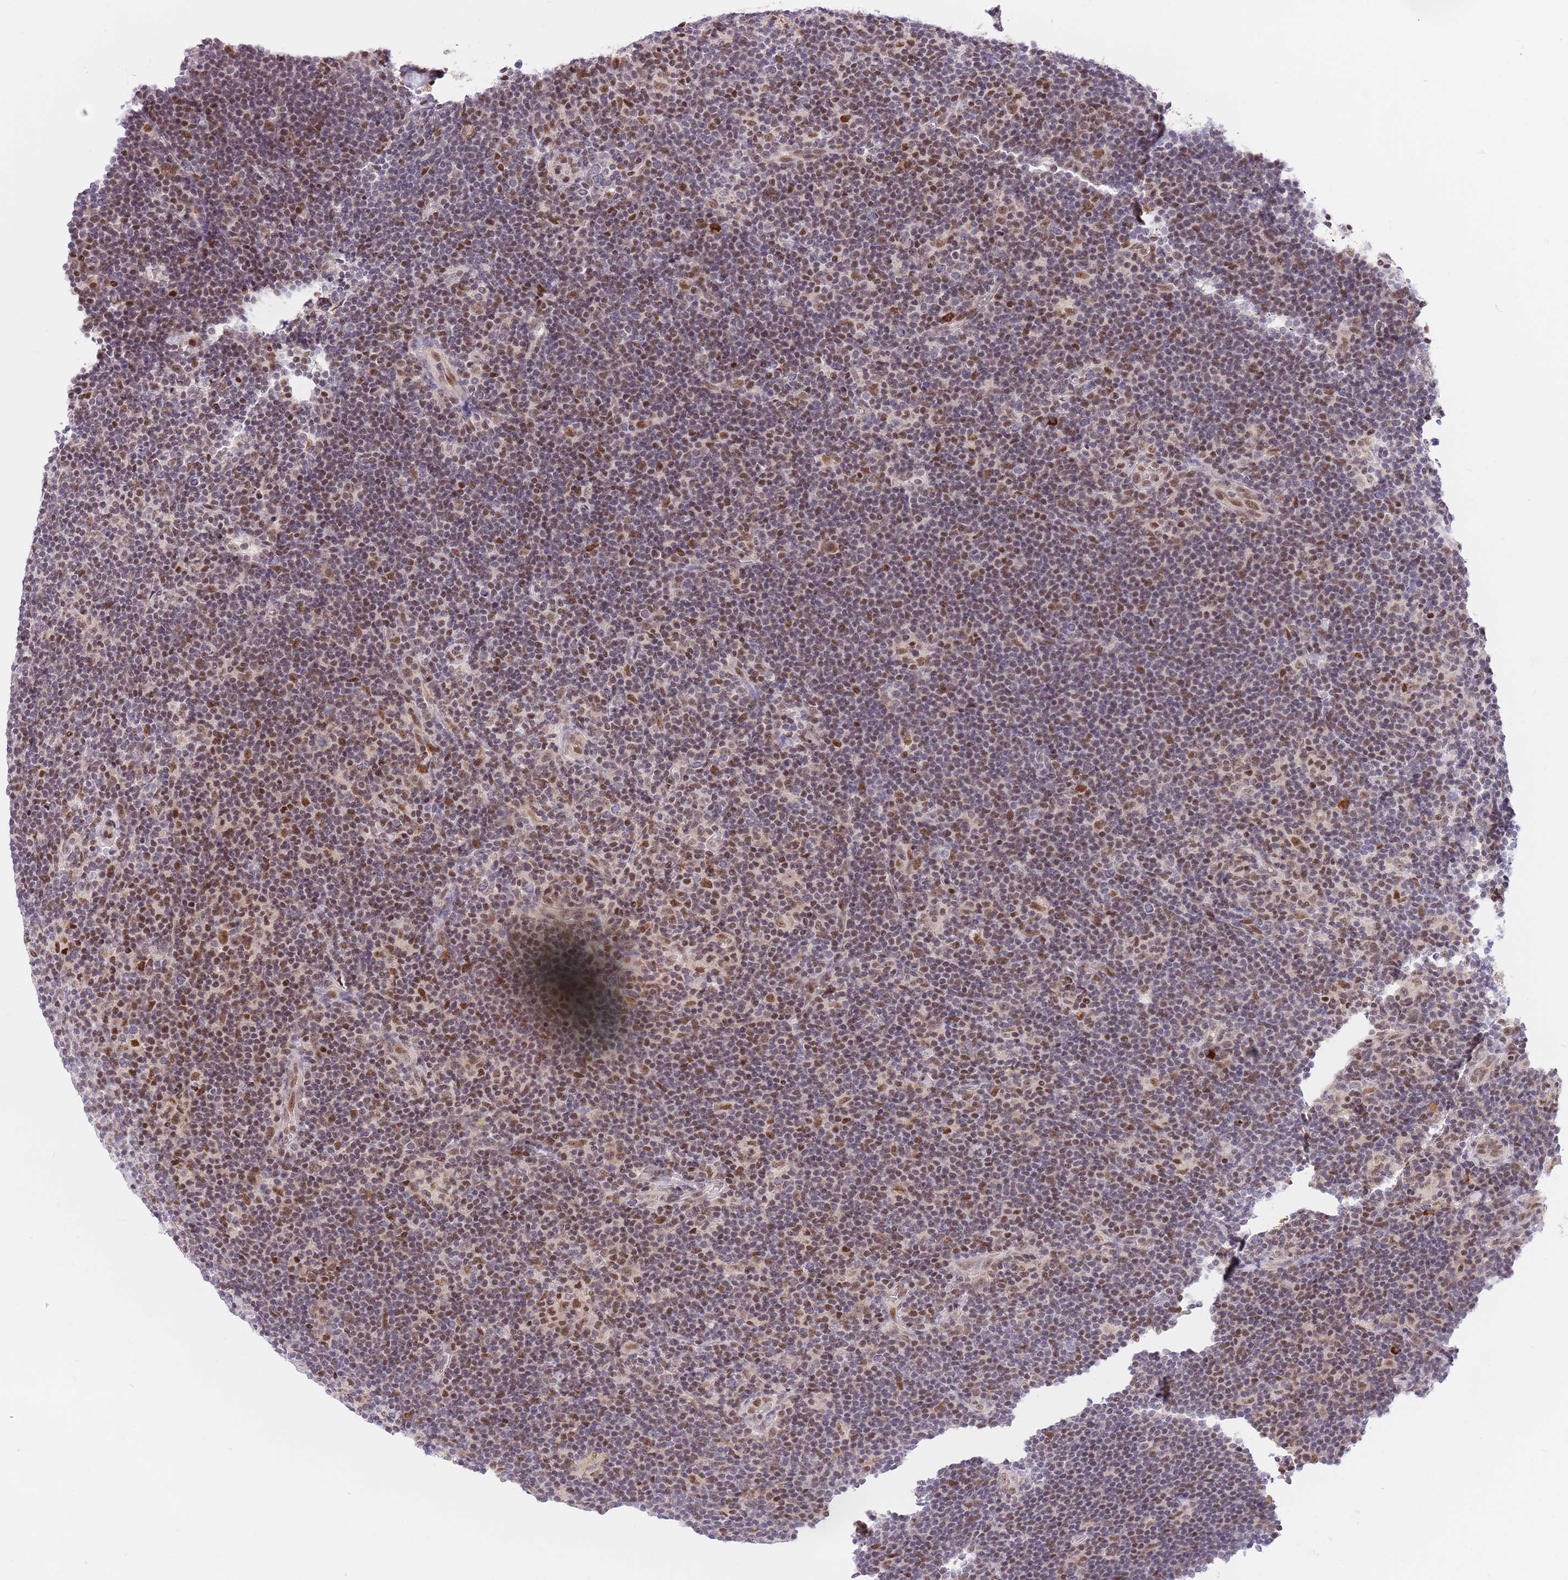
{"staining": {"intensity": "moderate", "quantity": "25%-75%", "location": "nuclear"}, "tissue": "lymphoma", "cell_type": "Tumor cells", "image_type": "cancer", "snomed": [{"axis": "morphology", "description": "Hodgkin's disease, NOS"}, {"axis": "topography", "description": "Lymph node"}], "caption": "Immunohistochemistry (IHC) photomicrograph of neoplastic tissue: lymphoma stained using immunohistochemistry (IHC) exhibits medium levels of moderate protein expression localized specifically in the nuclear of tumor cells, appearing as a nuclear brown color.", "gene": "RFK", "patient": {"sex": "female", "age": 57}}